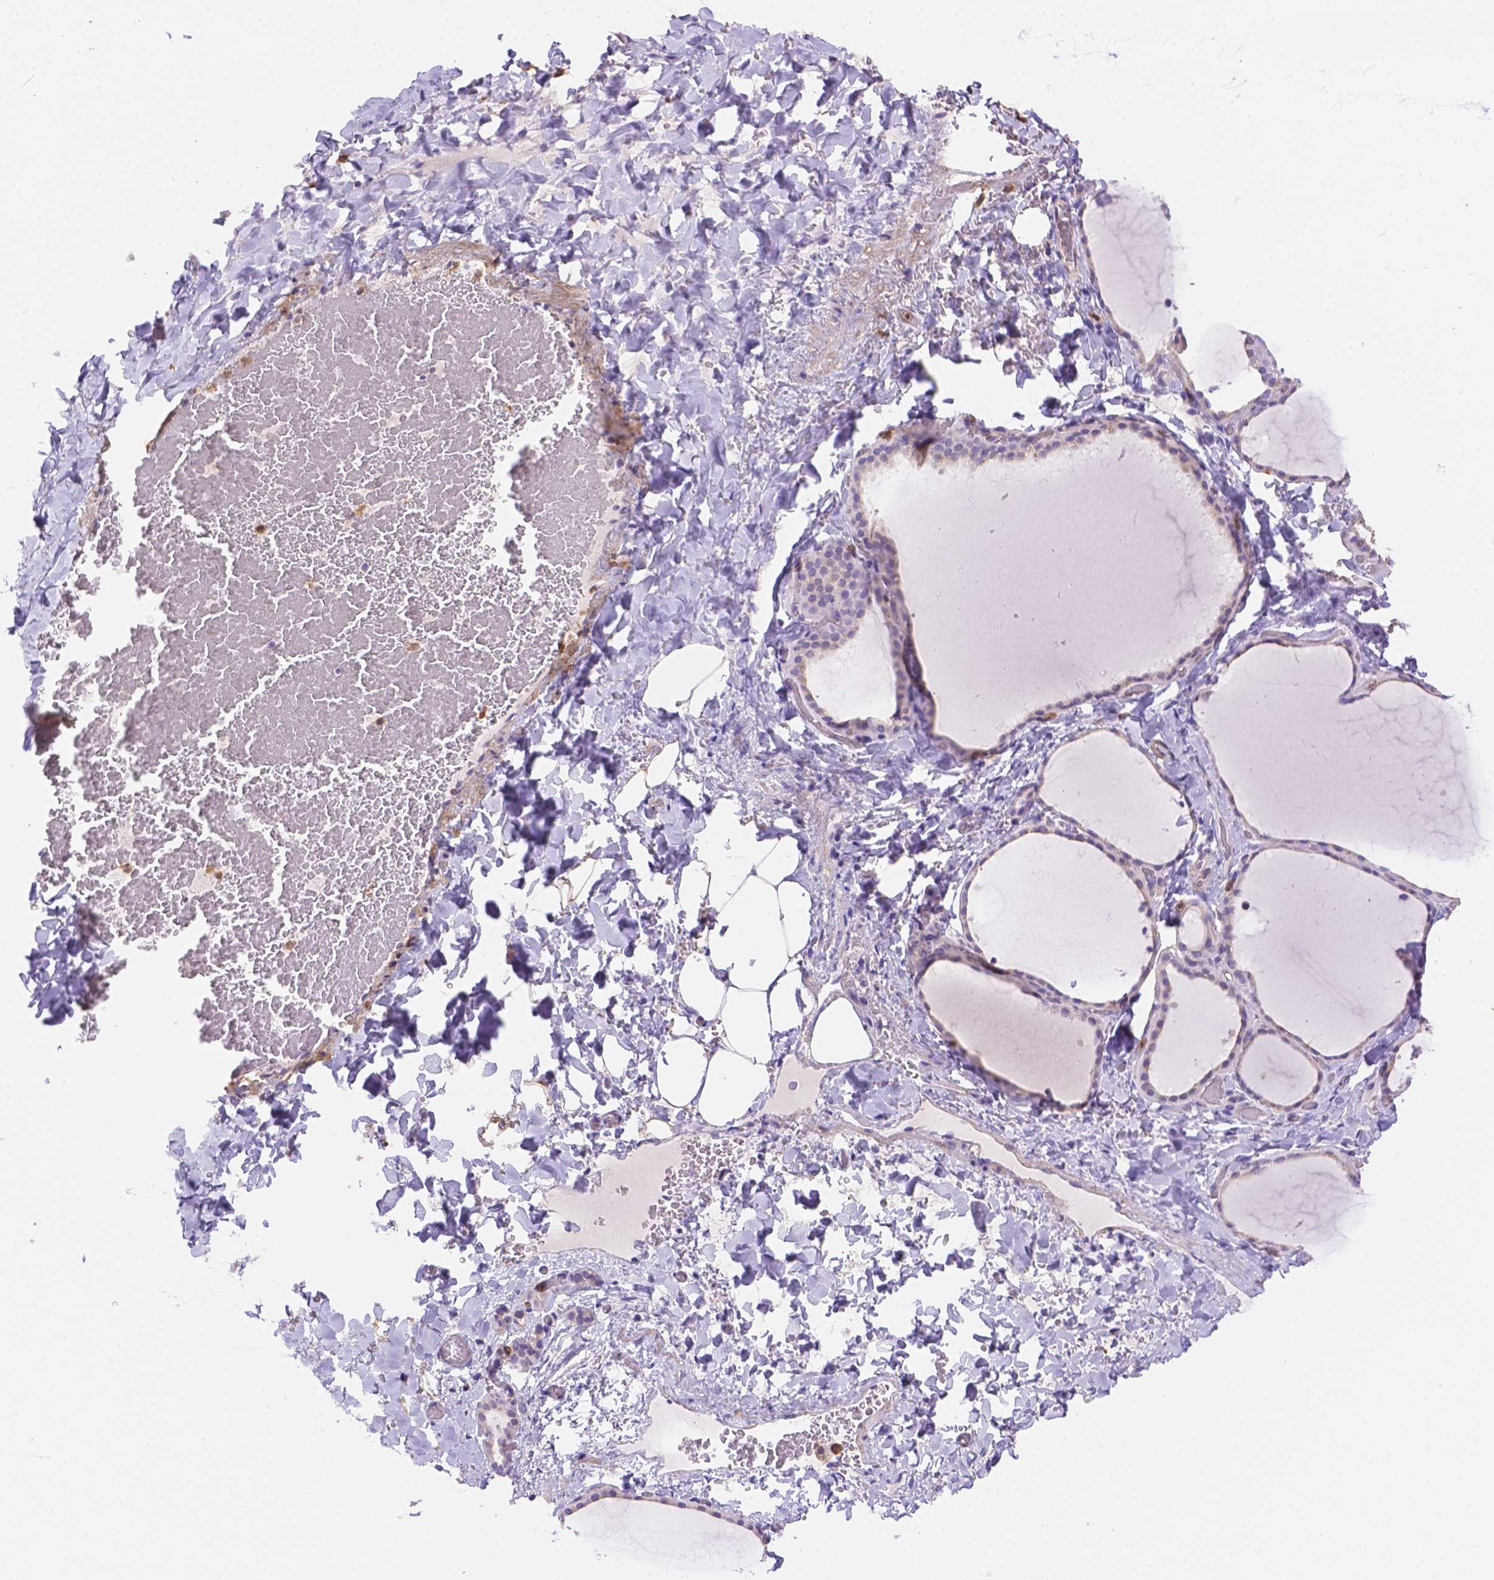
{"staining": {"intensity": "negative", "quantity": "none", "location": "none"}, "tissue": "thyroid gland", "cell_type": "Glandular cells", "image_type": "normal", "snomed": [{"axis": "morphology", "description": "Normal tissue, NOS"}, {"axis": "topography", "description": "Thyroid gland"}], "caption": "A high-resolution micrograph shows IHC staining of normal thyroid gland, which exhibits no significant positivity in glandular cells.", "gene": "NXPE2", "patient": {"sex": "female", "age": 22}}